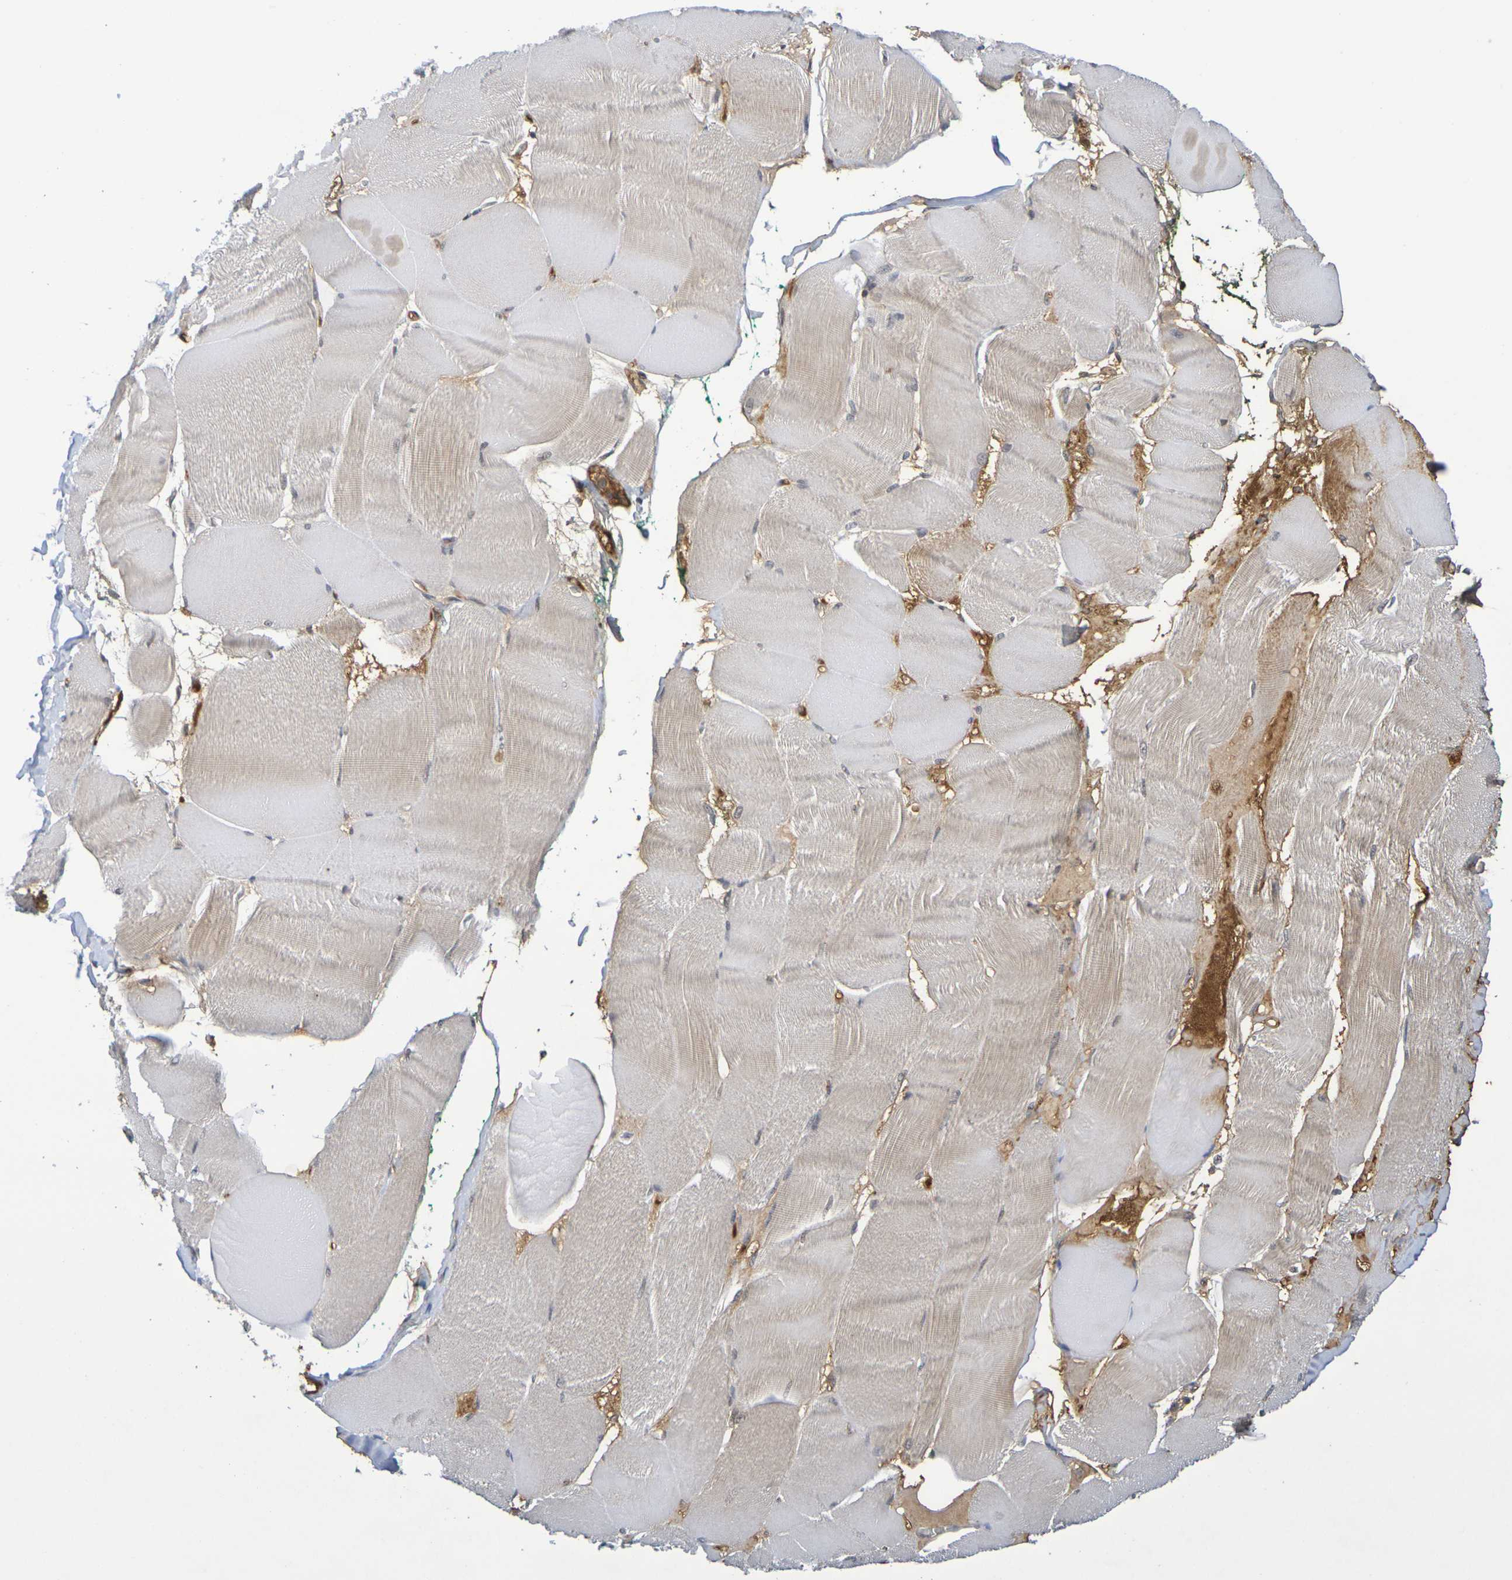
{"staining": {"intensity": "weak", "quantity": "25%-75%", "location": "cytoplasmic/membranous,nuclear"}, "tissue": "skeletal muscle", "cell_type": "Myocytes", "image_type": "normal", "snomed": [{"axis": "morphology", "description": "Normal tissue, NOS"}, {"axis": "morphology", "description": "Squamous cell carcinoma, NOS"}, {"axis": "topography", "description": "Skeletal muscle"}], "caption": "The image shows immunohistochemical staining of normal skeletal muscle. There is weak cytoplasmic/membranous,nuclear positivity is present in approximately 25%-75% of myocytes. The protein of interest is shown in brown color, while the nuclei are stained blue.", "gene": "TERF2", "patient": {"sex": "male", "age": 51}}